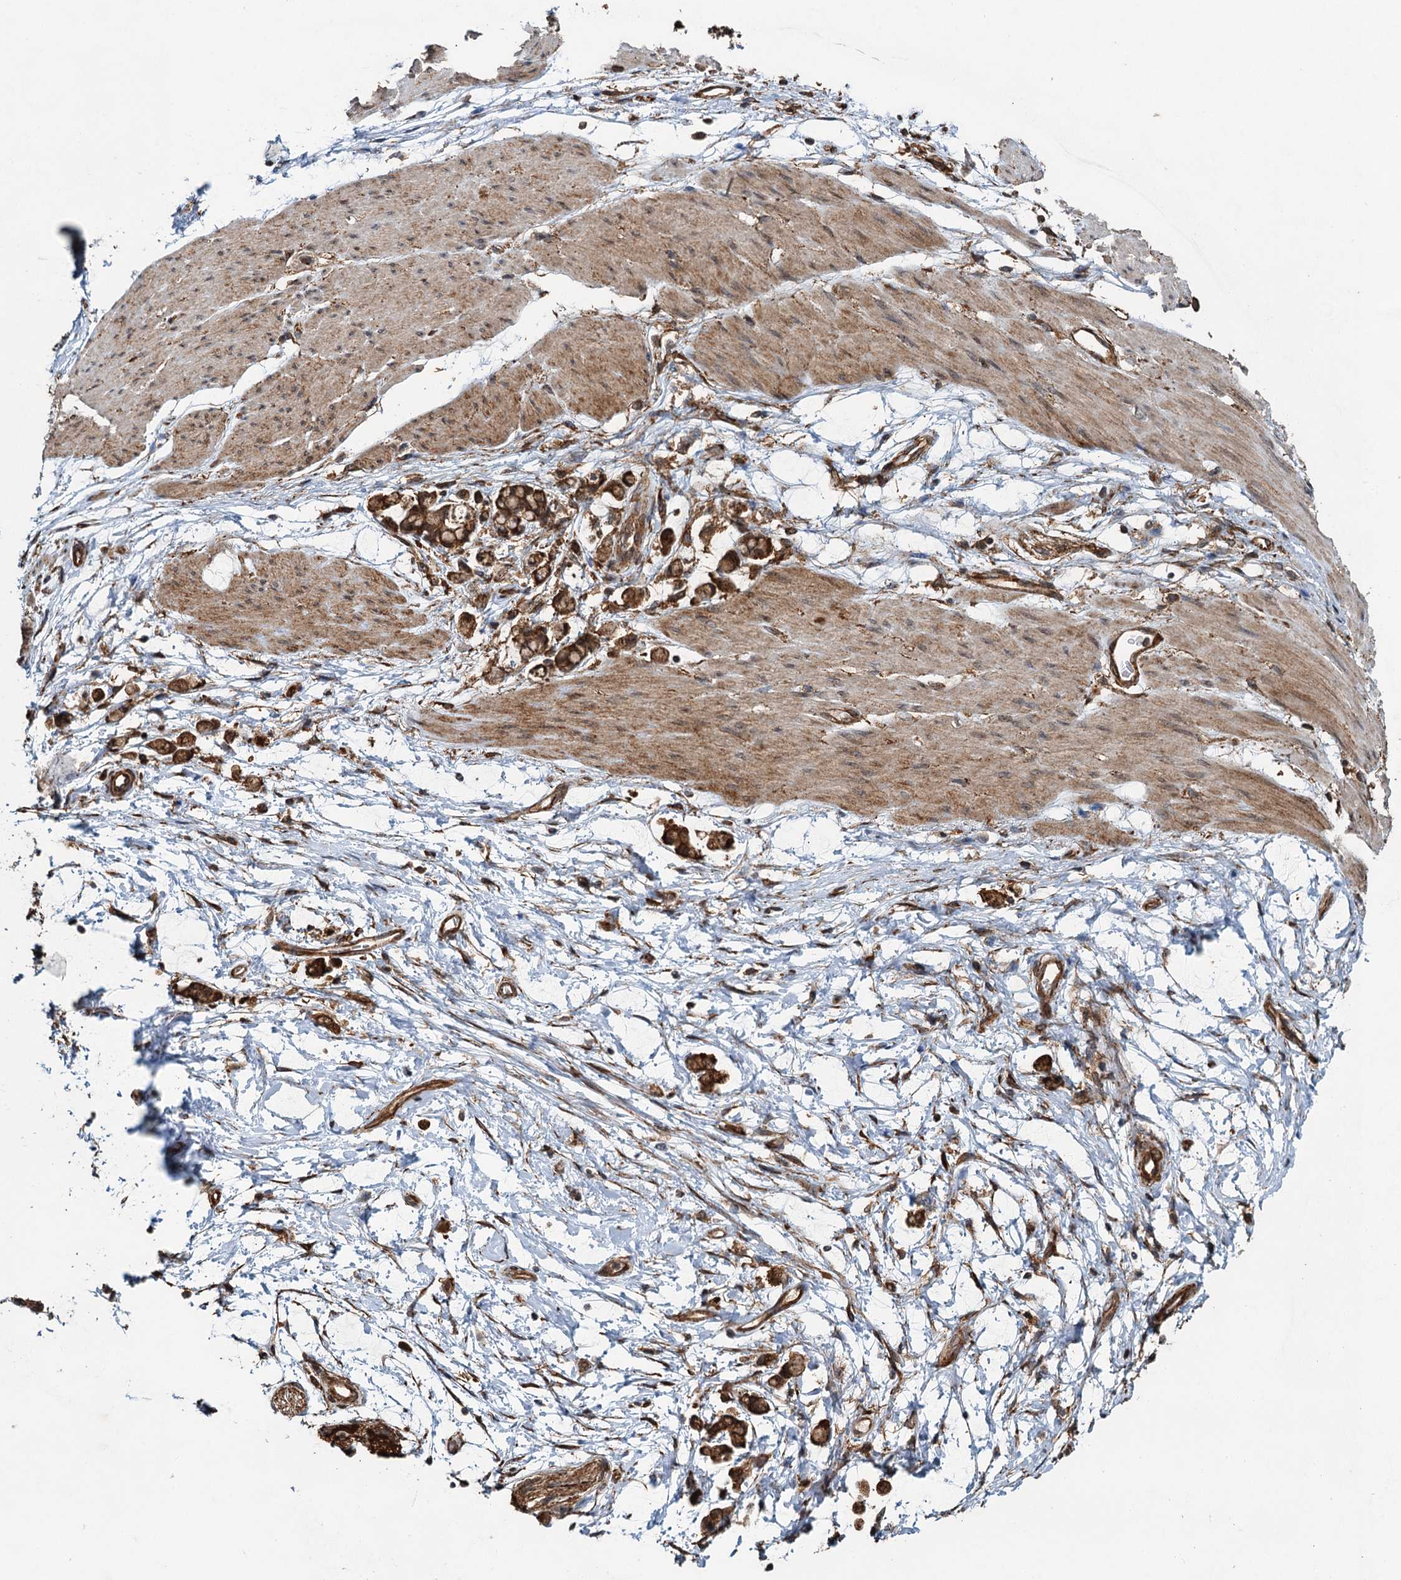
{"staining": {"intensity": "strong", "quantity": ">75%", "location": "cytoplasmic/membranous"}, "tissue": "stomach cancer", "cell_type": "Tumor cells", "image_type": "cancer", "snomed": [{"axis": "morphology", "description": "Adenocarcinoma, NOS"}, {"axis": "topography", "description": "Stomach"}], "caption": "Strong cytoplasmic/membranous staining for a protein is present in approximately >75% of tumor cells of adenocarcinoma (stomach) using IHC.", "gene": "WHAMM", "patient": {"sex": "female", "age": 60}}